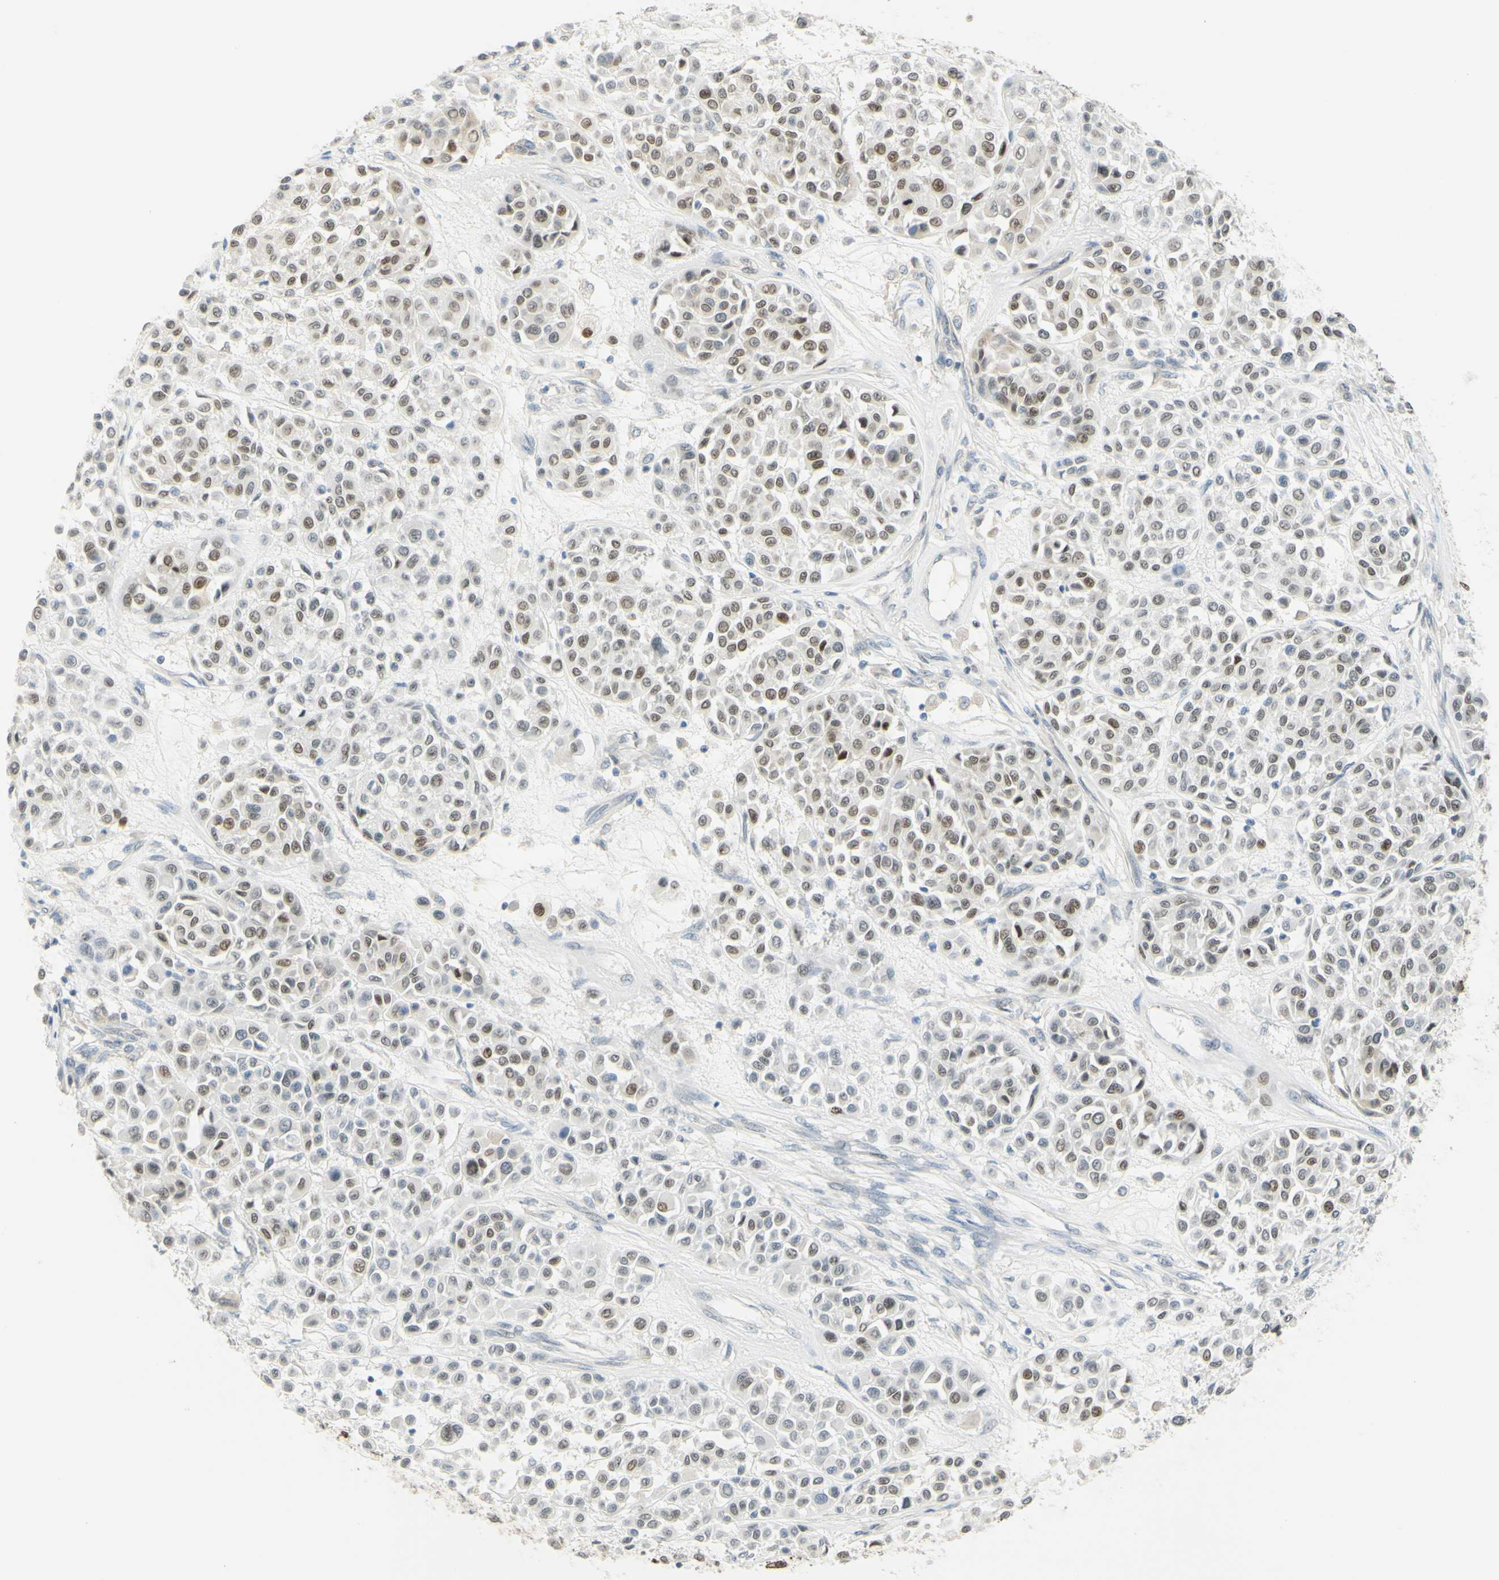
{"staining": {"intensity": "weak", "quantity": ">75%", "location": "nuclear"}, "tissue": "melanoma", "cell_type": "Tumor cells", "image_type": "cancer", "snomed": [{"axis": "morphology", "description": "Malignant melanoma, Metastatic site"}, {"axis": "topography", "description": "Soft tissue"}], "caption": "Protein positivity by immunohistochemistry displays weak nuclear positivity in approximately >75% of tumor cells in melanoma.", "gene": "POLB", "patient": {"sex": "male", "age": 41}}